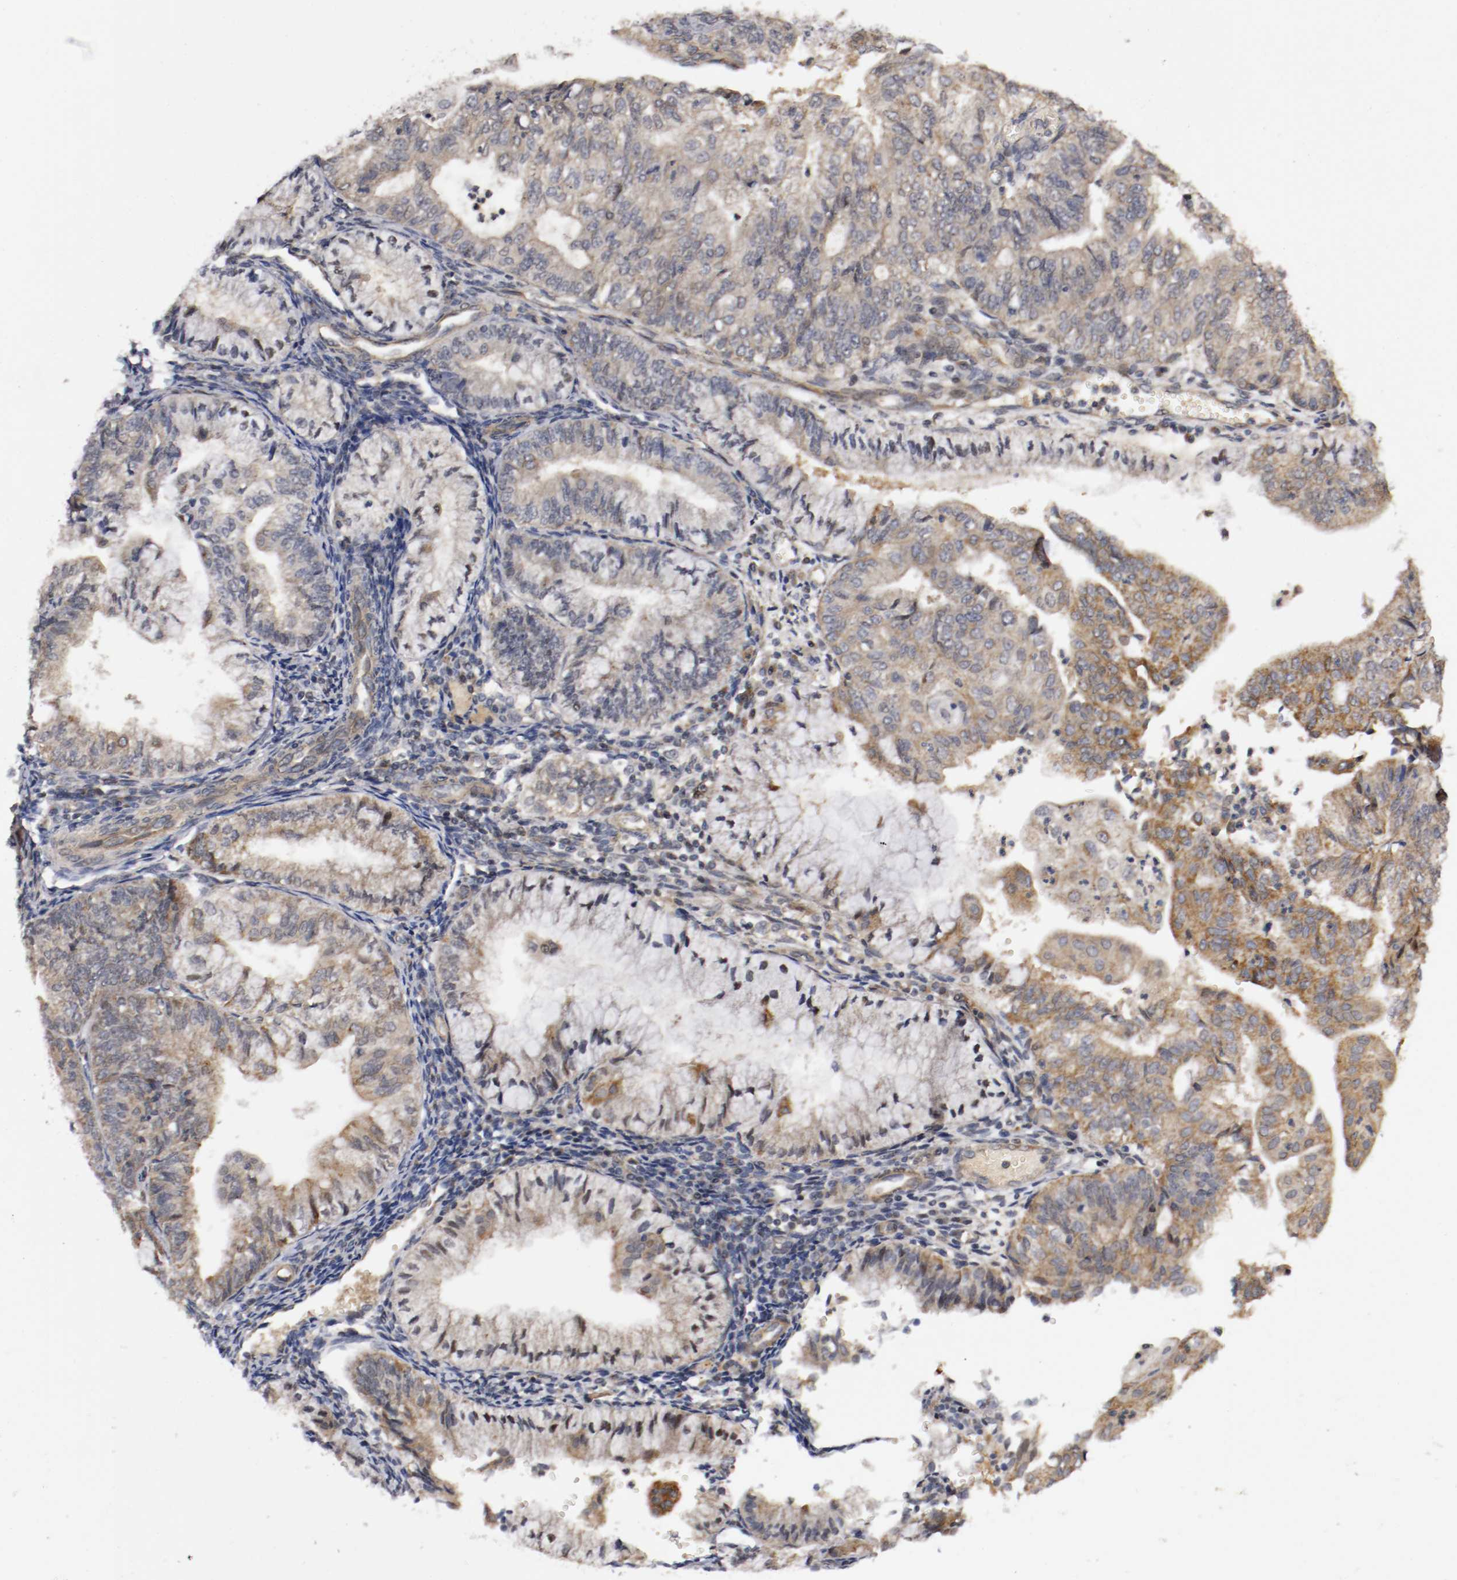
{"staining": {"intensity": "moderate", "quantity": "25%-75%", "location": "cytoplasmic/membranous"}, "tissue": "endometrial cancer", "cell_type": "Tumor cells", "image_type": "cancer", "snomed": [{"axis": "morphology", "description": "Adenocarcinoma, NOS"}, {"axis": "topography", "description": "Endometrium"}], "caption": "Human endometrial adenocarcinoma stained for a protein (brown) exhibits moderate cytoplasmic/membranous positive staining in about 25%-75% of tumor cells.", "gene": "TNFRSF1B", "patient": {"sex": "female", "age": 59}}